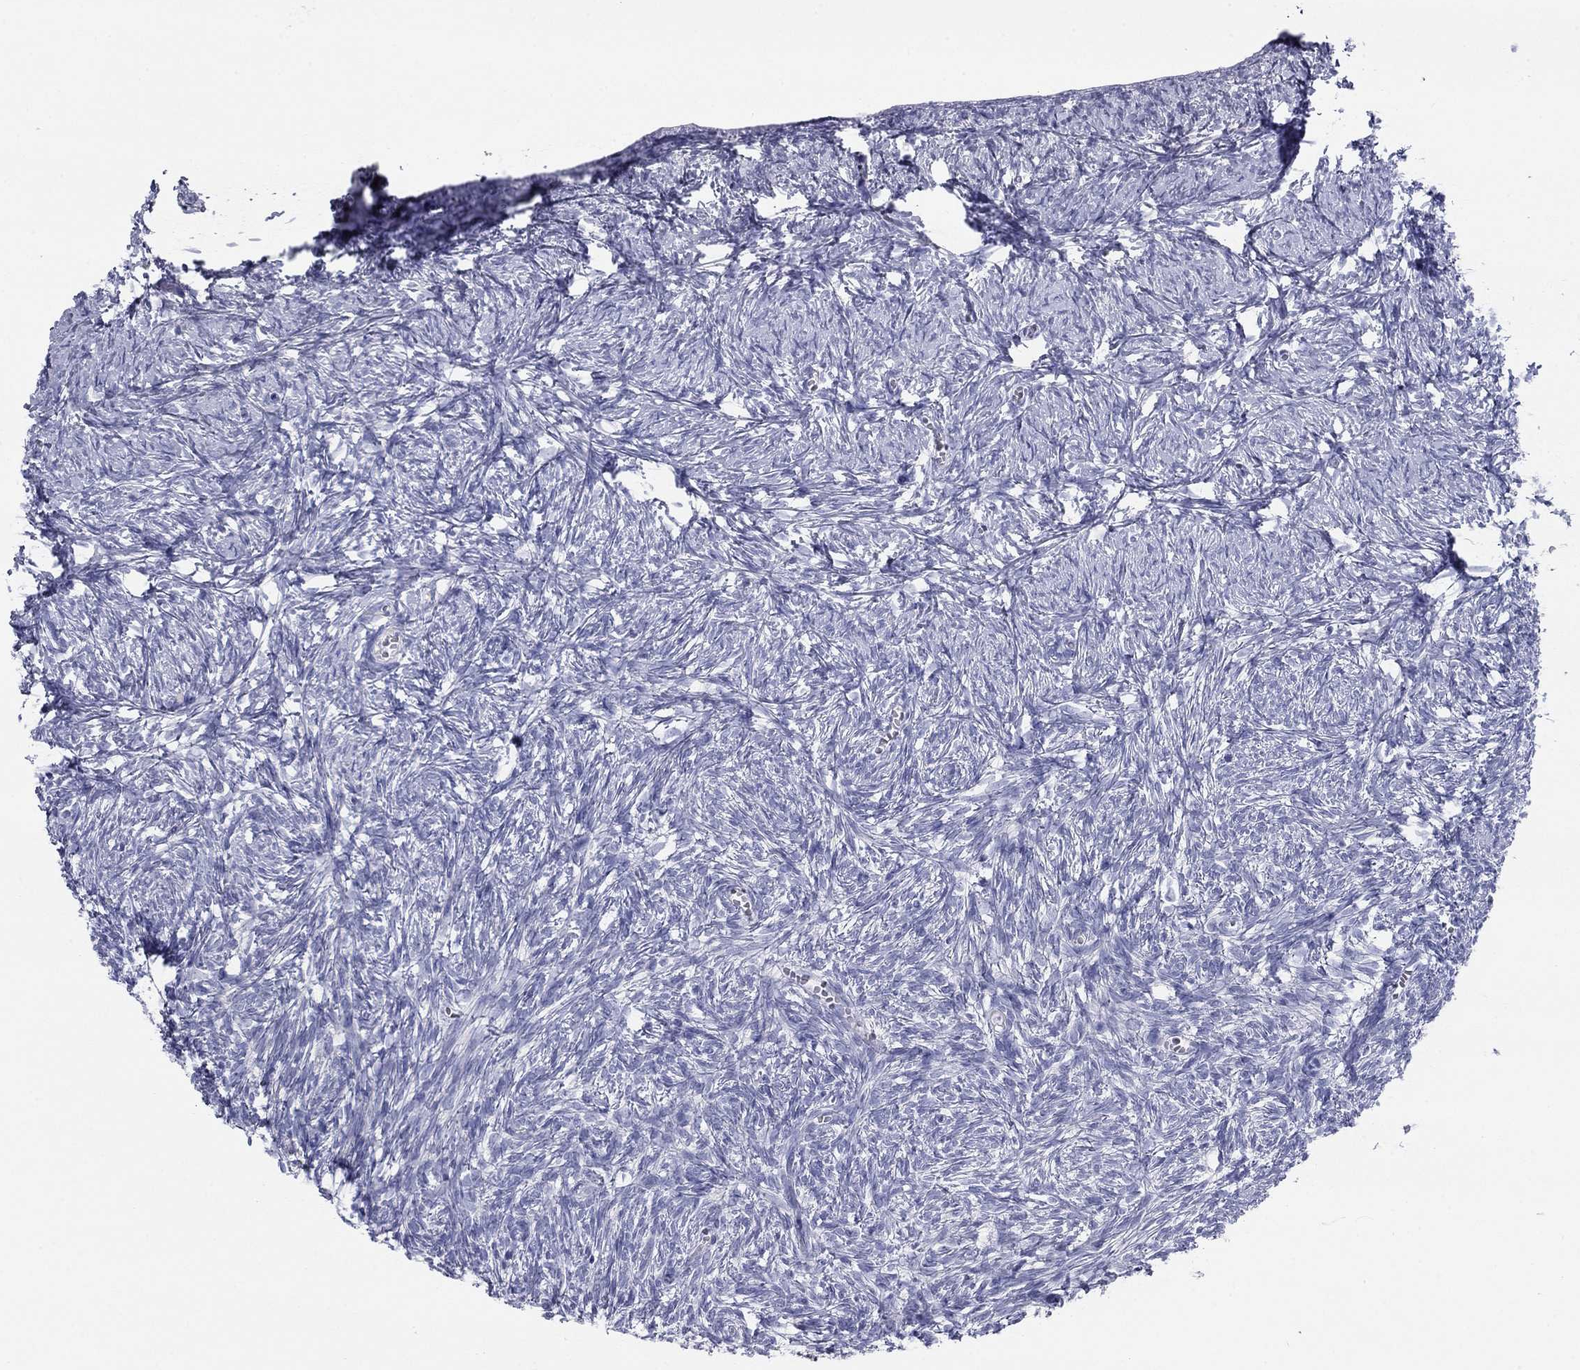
{"staining": {"intensity": "negative", "quantity": "none", "location": "none"}, "tissue": "ovary", "cell_type": "Ovarian stroma cells", "image_type": "normal", "snomed": [{"axis": "morphology", "description": "Normal tissue, NOS"}, {"axis": "topography", "description": "Ovary"}], "caption": "Ovarian stroma cells show no significant protein staining in normal ovary. (DAB (3,3'-diaminobenzidine) IHC, high magnification).", "gene": "GRK7", "patient": {"sex": "female", "age": 43}}